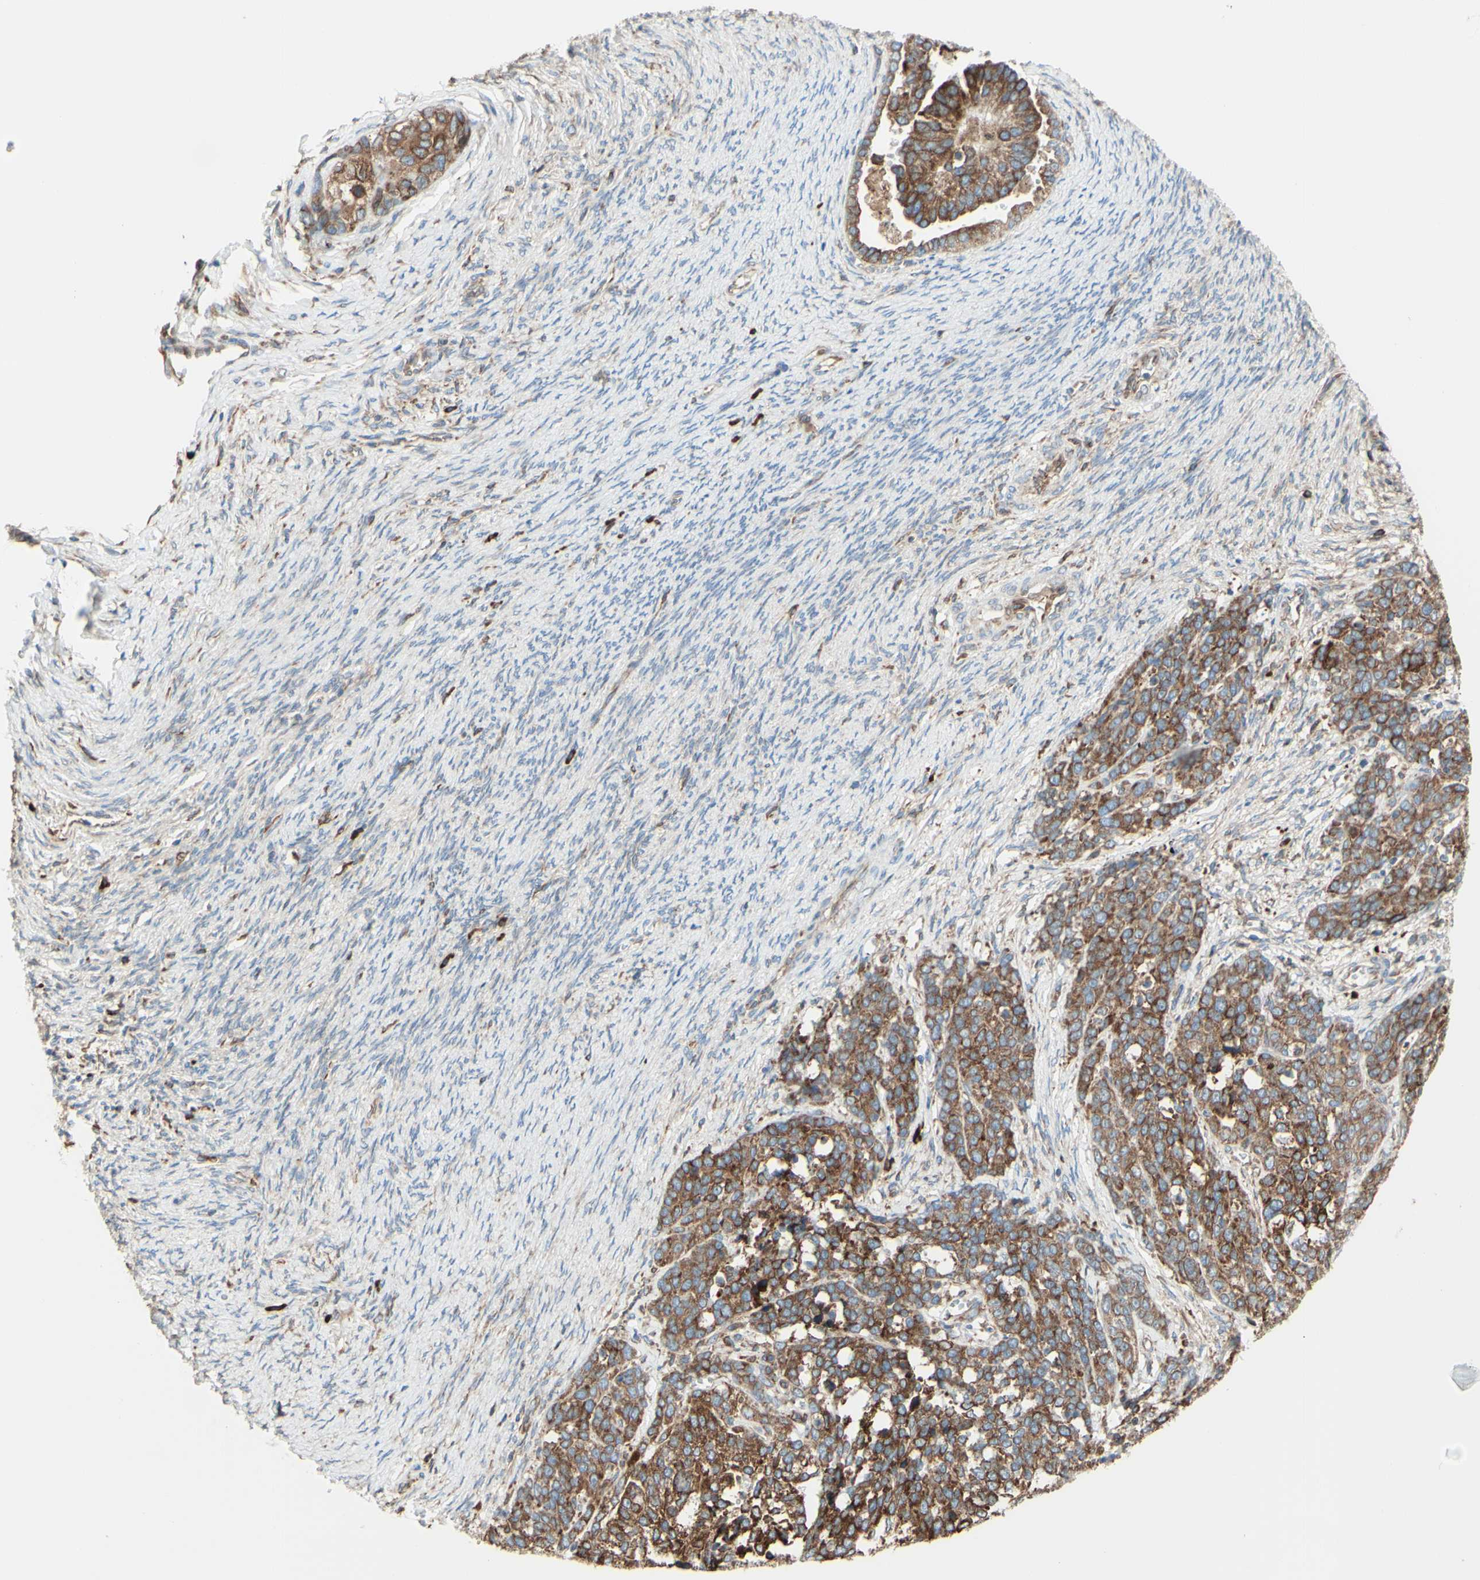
{"staining": {"intensity": "moderate", "quantity": ">75%", "location": "cytoplasmic/membranous"}, "tissue": "ovarian cancer", "cell_type": "Tumor cells", "image_type": "cancer", "snomed": [{"axis": "morphology", "description": "Cystadenocarcinoma, serous, NOS"}, {"axis": "topography", "description": "Ovary"}], "caption": "The image demonstrates immunohistochemical staining of ovarian serous cystadenocarcinoma. There is moderate cytoplasmic/membranous expression is identified in about >75% of tumor cells. The protein of interest is shown in brown color, while the nuclei are stained blue.", "gene": "DNAJB11", "patient": {"sex": "female", "age": 44}}